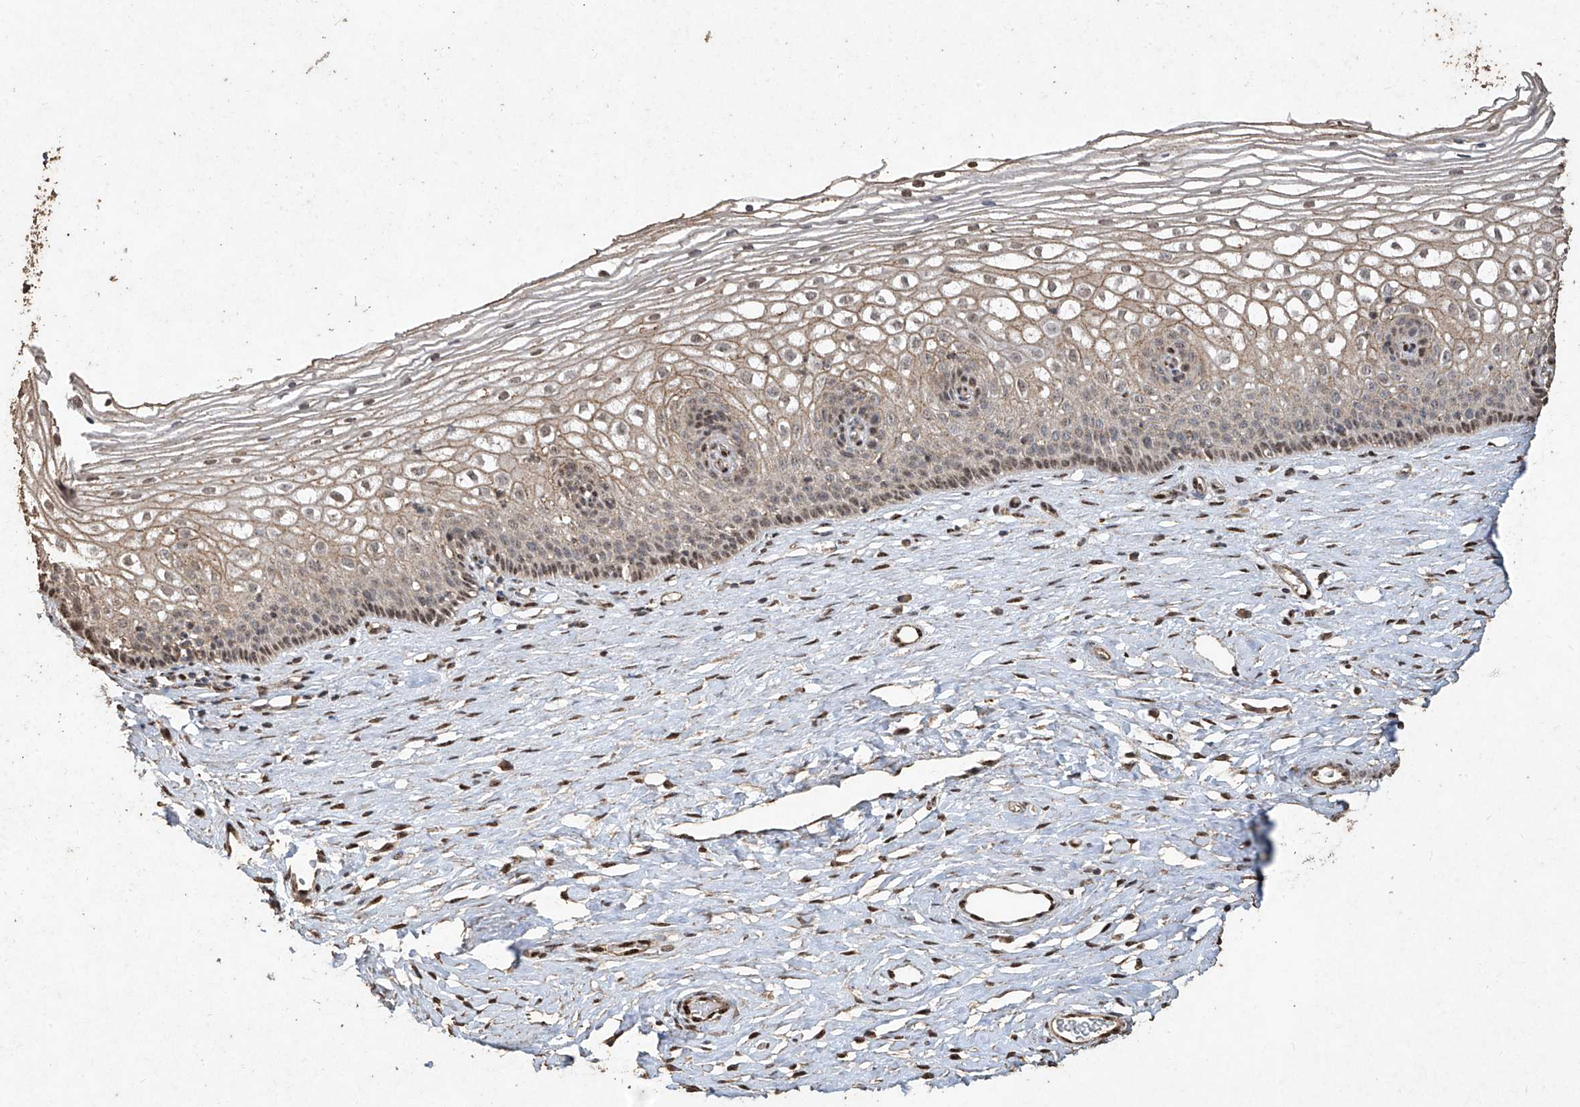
{"staining": {"intensity": "moderate", "quantity": ">75%", "location": "cytoplasmic/membranous"}, "tissue": "cervix", "cell_type": "Glandular cells", "image_type": "normal", "snomed": [{"axis": "morphology", "description": "Normal tissue, NOS"}, {"axis": "topography", "description": "Cervix"}], "caption": "Protein expression analysis of benign human cervix reveals moderate cytoplasmic/membranous positivity in about >75% of glandular cells. The protein of interest is stained brown, and the nuclei are stained in blue (DAB IHC with brightfield microscopy, high magnification).", "gene": "ERBB3", "patient": {"sex": "female", "age": 33}}